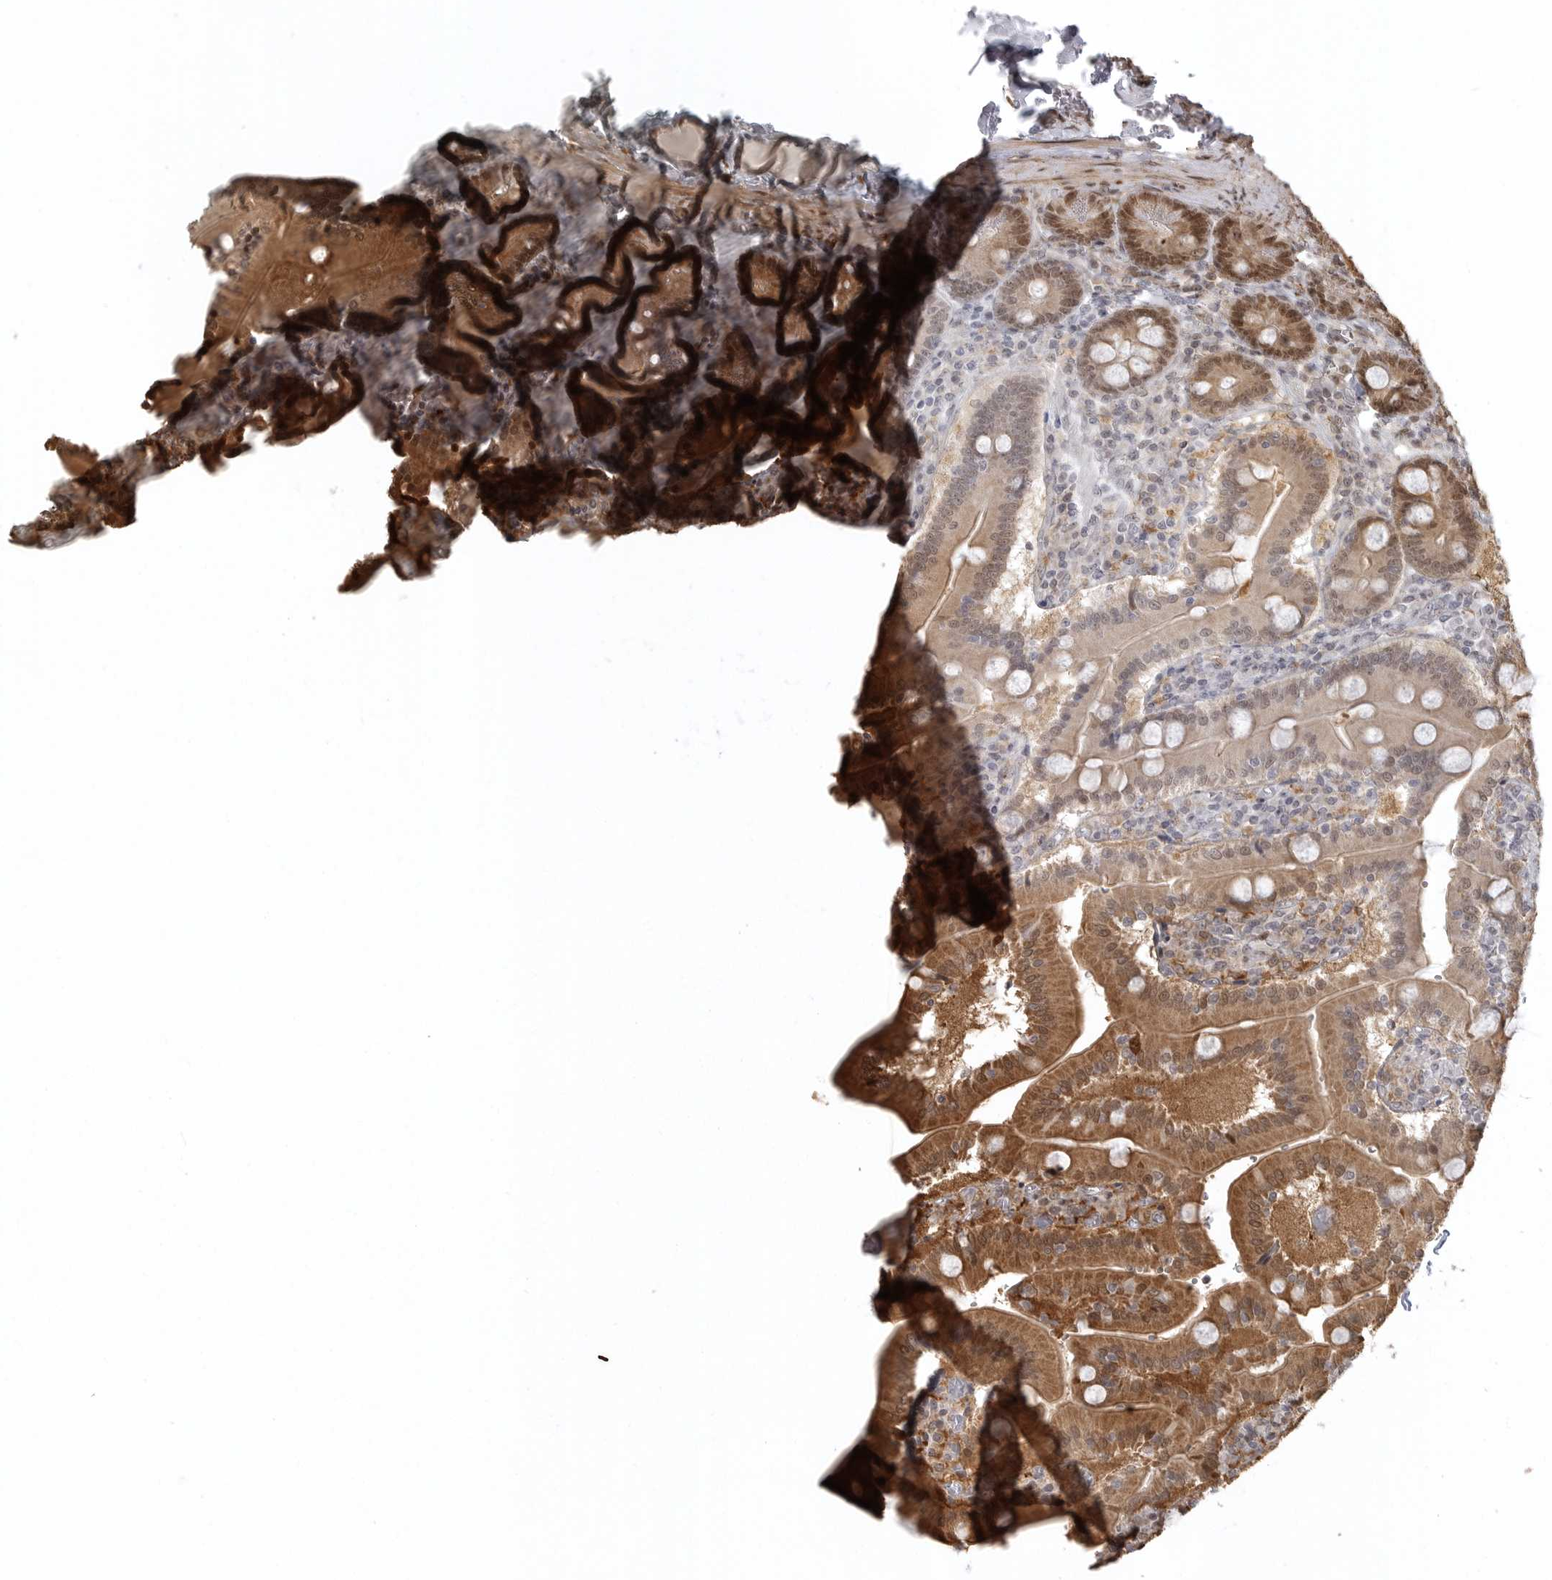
{"staining": {"intensity": "strong", "quantity": ">75%", "location": "cytoplasmic/membranous,nuclear"}, "tissue": "duodenum", "cell_type": "Glandular cells", "image_type": "normal", "snomed": [{"axis": "morphology", "description": "Normal tissue, NOS"}, {"axis": "topography", "description": "Duodenum"}], "caption": "Immunohistochemical staining of normal duodenum shows >75% levels of strong cytoplasmic/membranous,nuclear protein expression in about >75% of glandular cells. The protein of interest is stained brown, and the nuclei are stained in blue (DAB IHC with brightfield microscopy, high magnification).", "gene": "ISG20L2", "patient": {"sex": "female", "age": 62}}